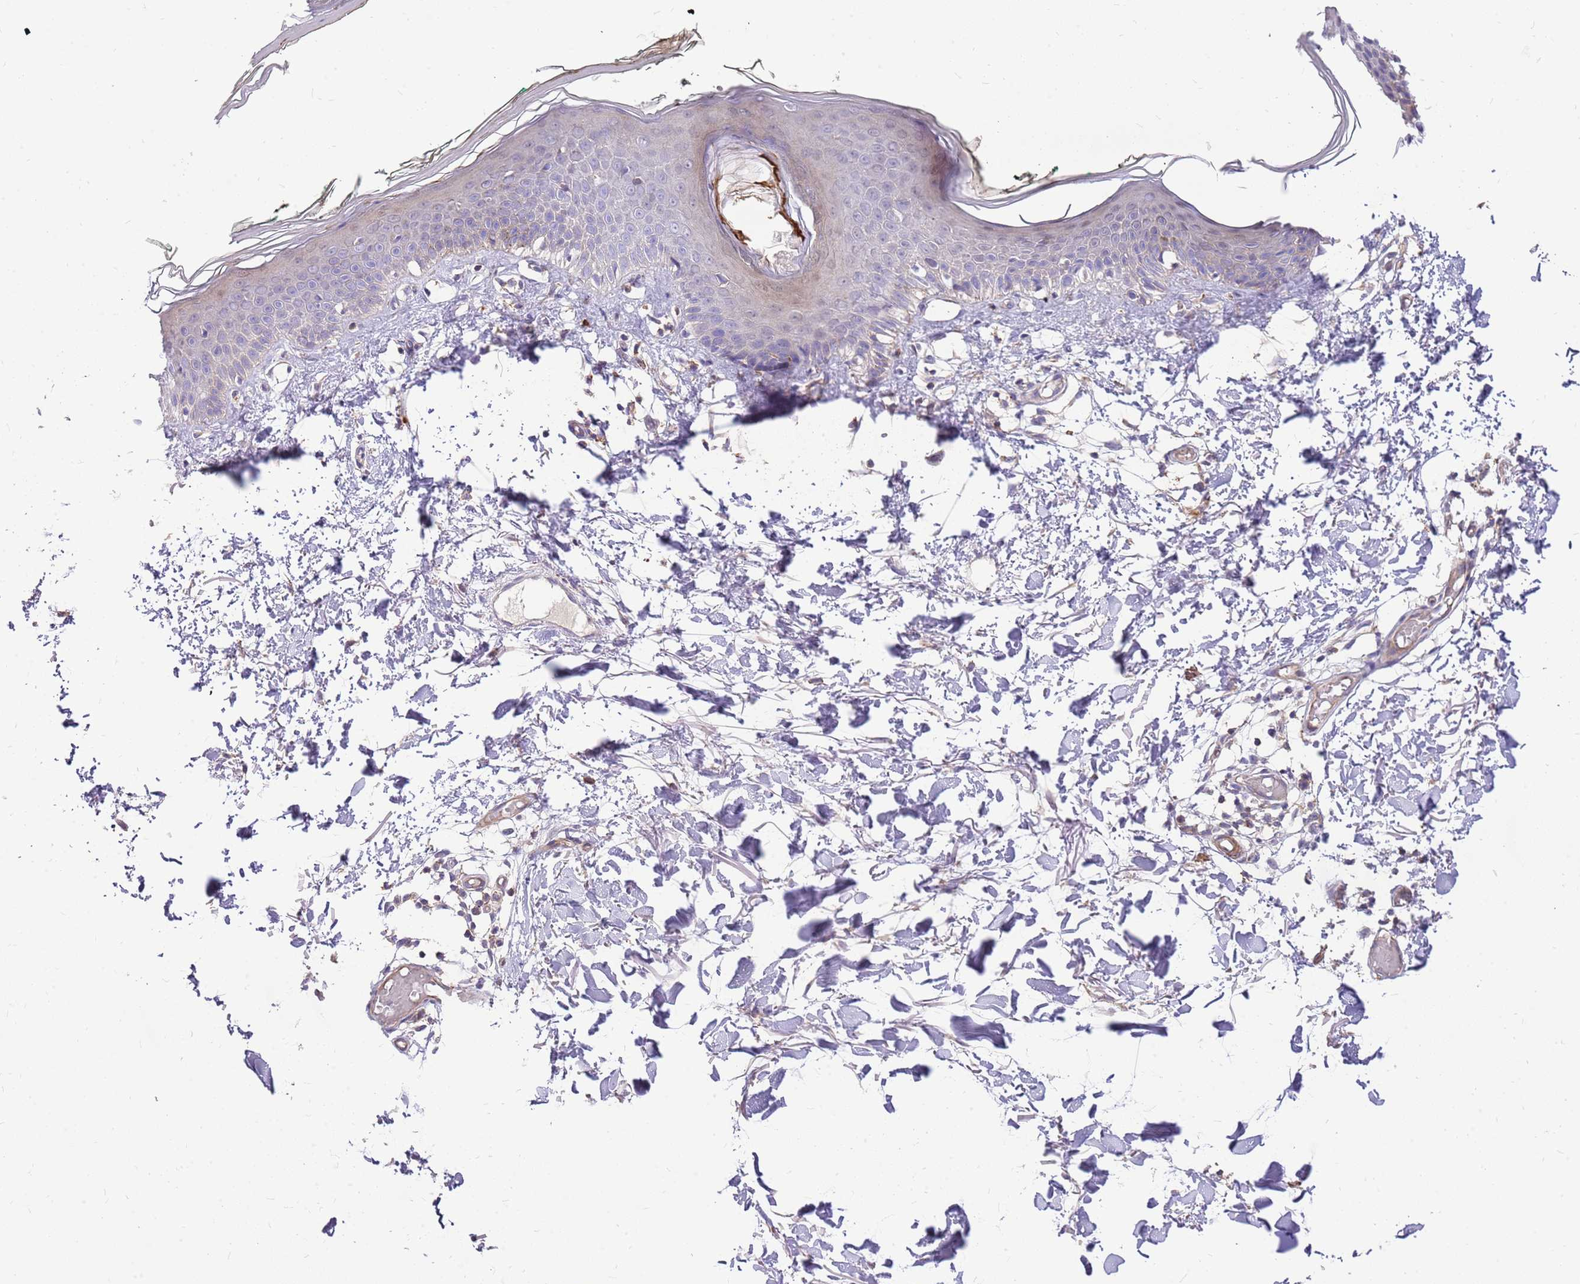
{"staining": {"intensity": "negative", "quantity": "none", "location": "none"}, "tissue": "skin", "cell_type": "Fibroblasts", "image_type": "normal", "snomed": [{"axis": "morphology", "description": "Normal tissue, NOS"}, {"axis": "topography", "description": "Skin"}], "caption": "Immunohistochemistry histopathology image of unremarkable skin: human skin stained with DAB (3,3'-diaminobenzidine) reveals no significant protein positivity in fibroblasts. Nuclei are stained in blue.", "gene": "MVD", "patient": {"sex": "male", "age": 62}}